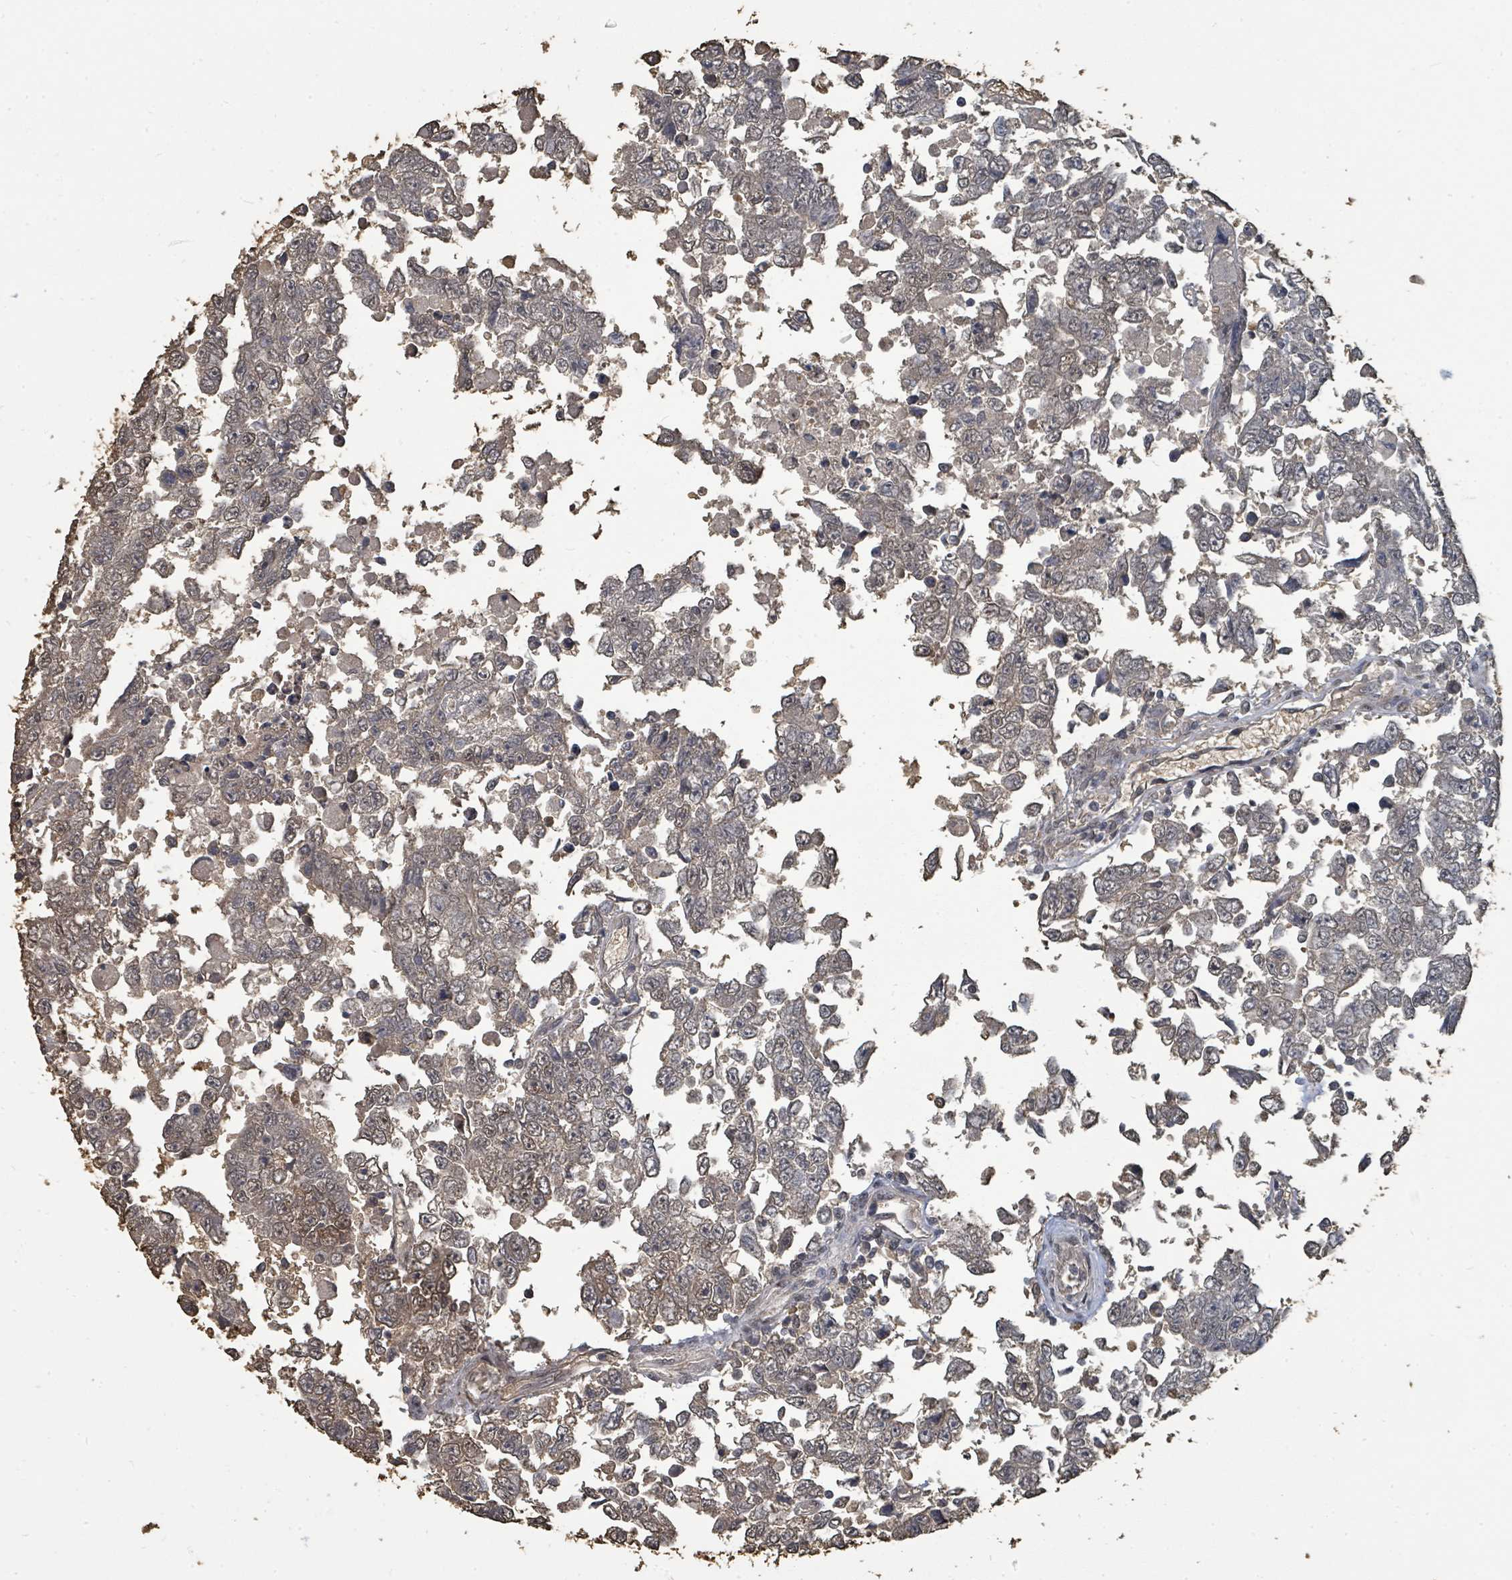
{"staining": {"intensity": "weak", "quantity": "<25%", "location": "cytoplasmic/membranous"}, "tissue": "testis cancer", "cell_type": "Tumor cells", "image_type": "cancer", "snomed": [{"axis": "morphology", "description": "Carcinoma, Embryonal, NOS"}, {"axis": "topography", "description": "Testis"}], "caption": "Testis cancer was stained to show a protein in brown. There is no significant staining in tumor cells.", "gene": "C6orf52", "patient": {"sex": "male", "age": 25}}